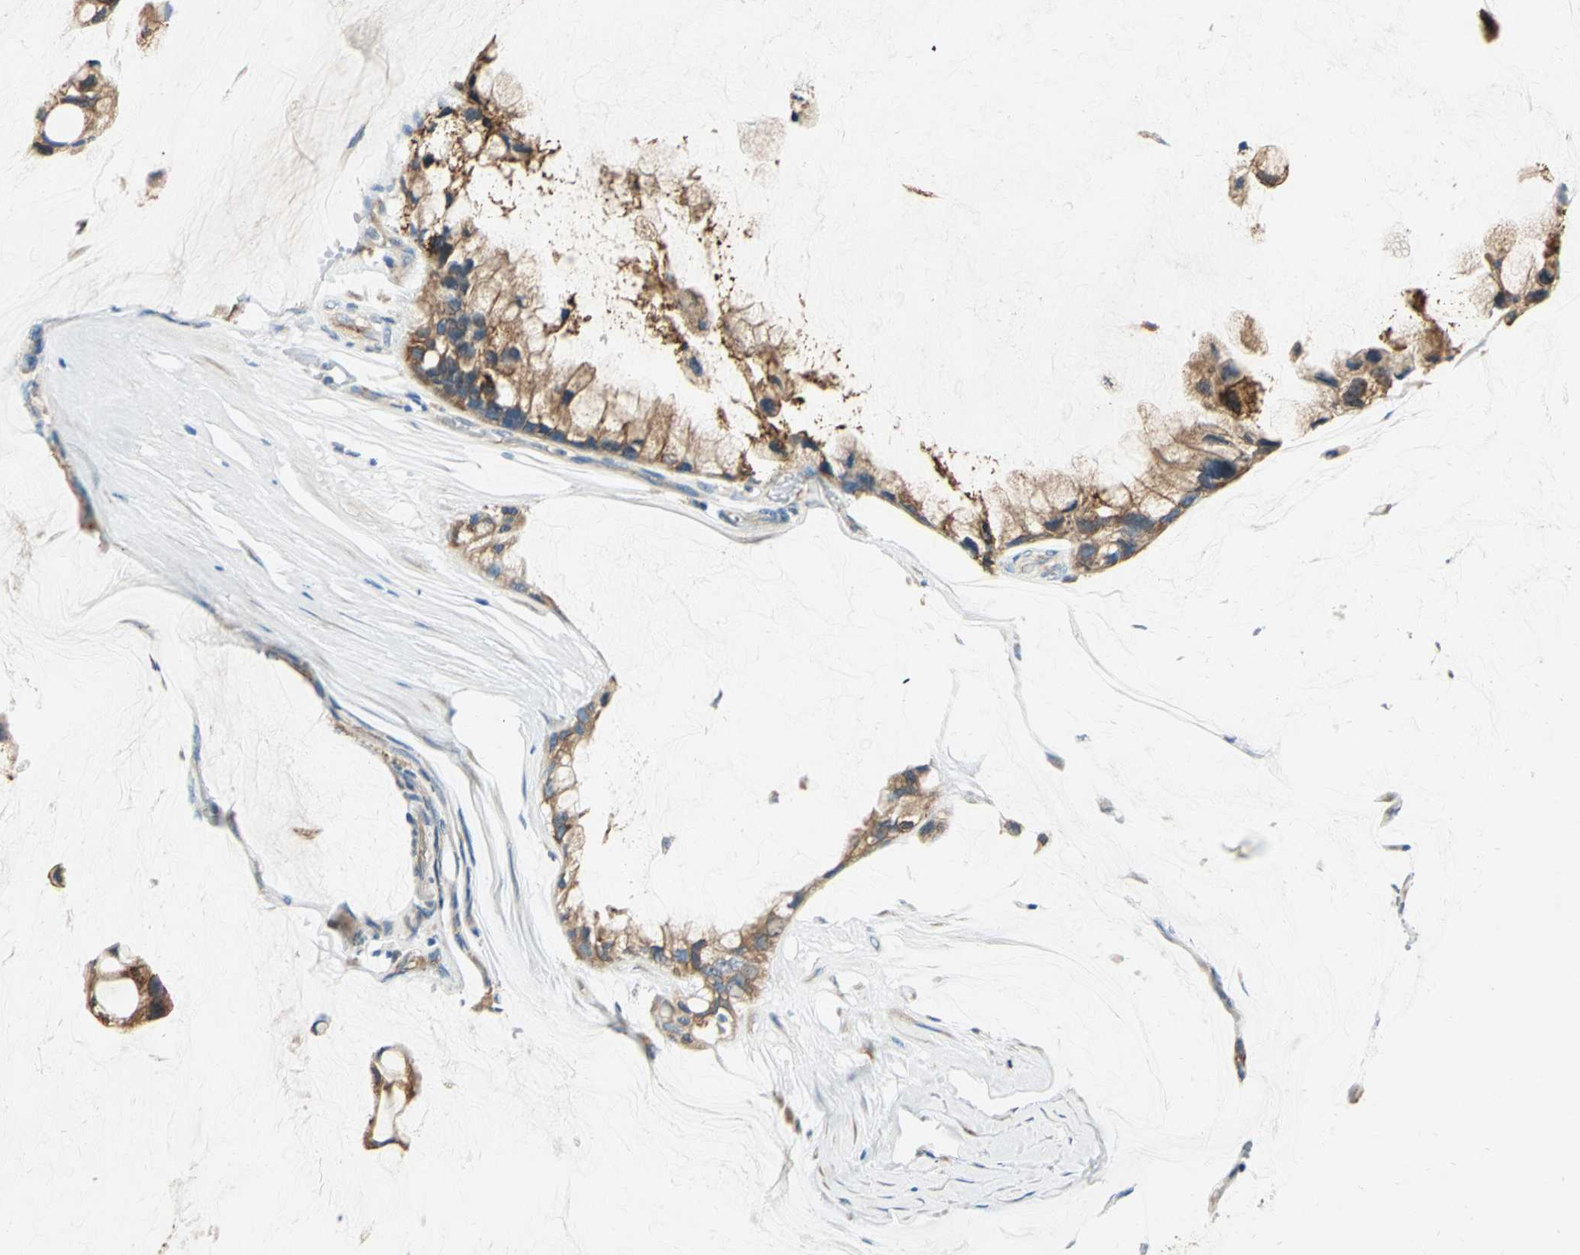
{"staining": {"intensity": "moderate", "quantity": ">75%", "location": "cytoplasmic/membranous"}, "tissue": "ovarian cancer", "cell_type": "Tumor cells", "image_type": "cancer", "snomed": [{"axis": "morphology", "description": "Cystadenocarcinoma, mucinous, NOS"}, {"axis": "topography", "description": "Ovary"}], "caption": "This image shows ovarian mucinous cystadenocarcinoma stained with IHC to label a protein in brown. The cytoplasmic/membranous of tumor cells show moderate positivity for the protein. Nuclei are counter-stained blue.", "gene": "PDIA4", "patient": {"sex": "female", "age": 39}}